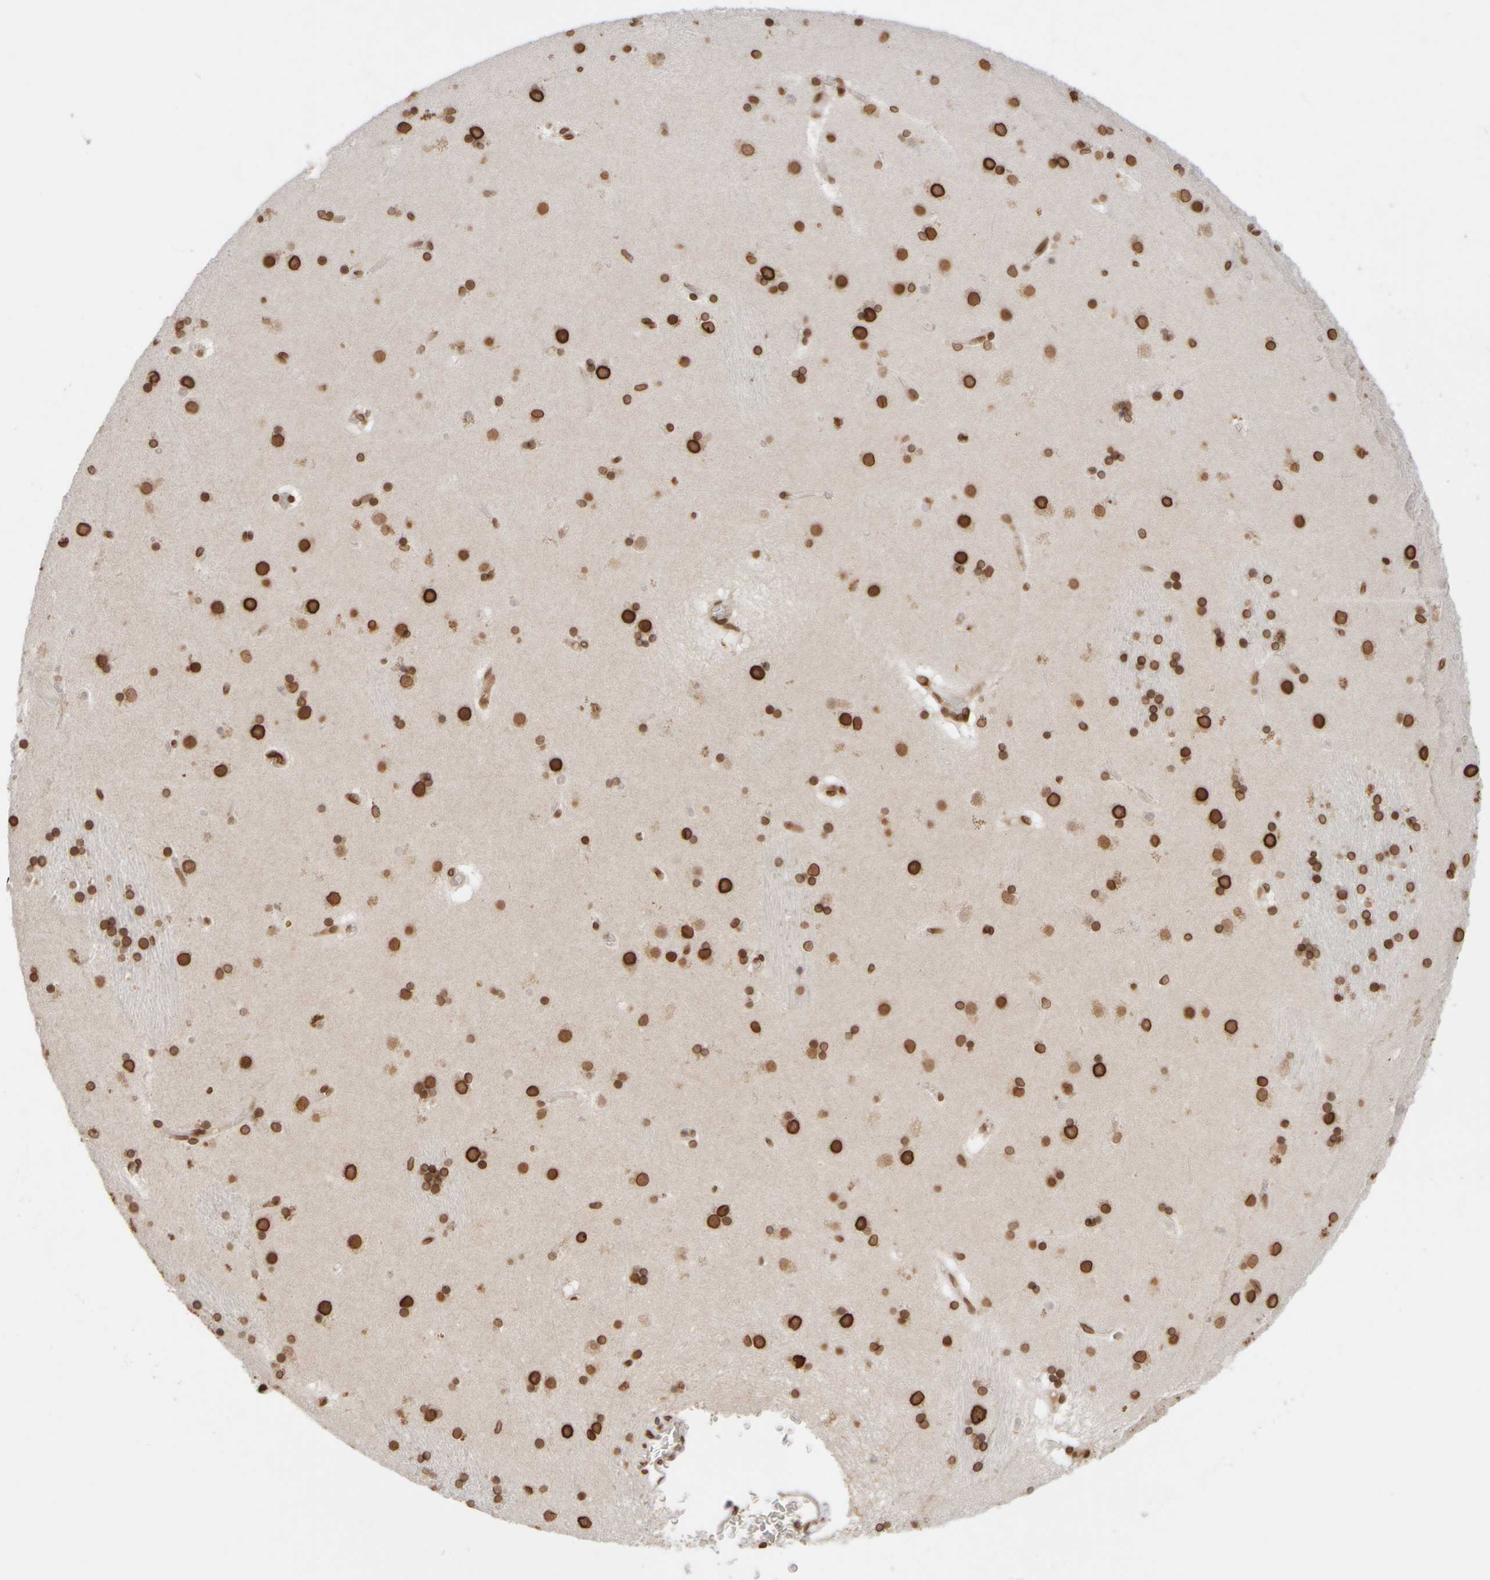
{"staining": {"intensity": "strong", "quantity": ">75%", "location": "nuclear"}, "tissue": "caudate", "cell_type": "Glial cells", "image_type": "normal", "snomed": [{"axis": "morphology", "description": "Normal tissue, NOS"}, {"axis": "topography", "description": "Lateral ventricle wall"}], "caption": "IHC micrograph of unremarkable caudate stained for a protein (brown), which exhibits high levels of strong nuclear staining in approximately >75% of glial cells.", "gene": "ZC3HC1", "patient": {"sex": "male", "age": 70}}